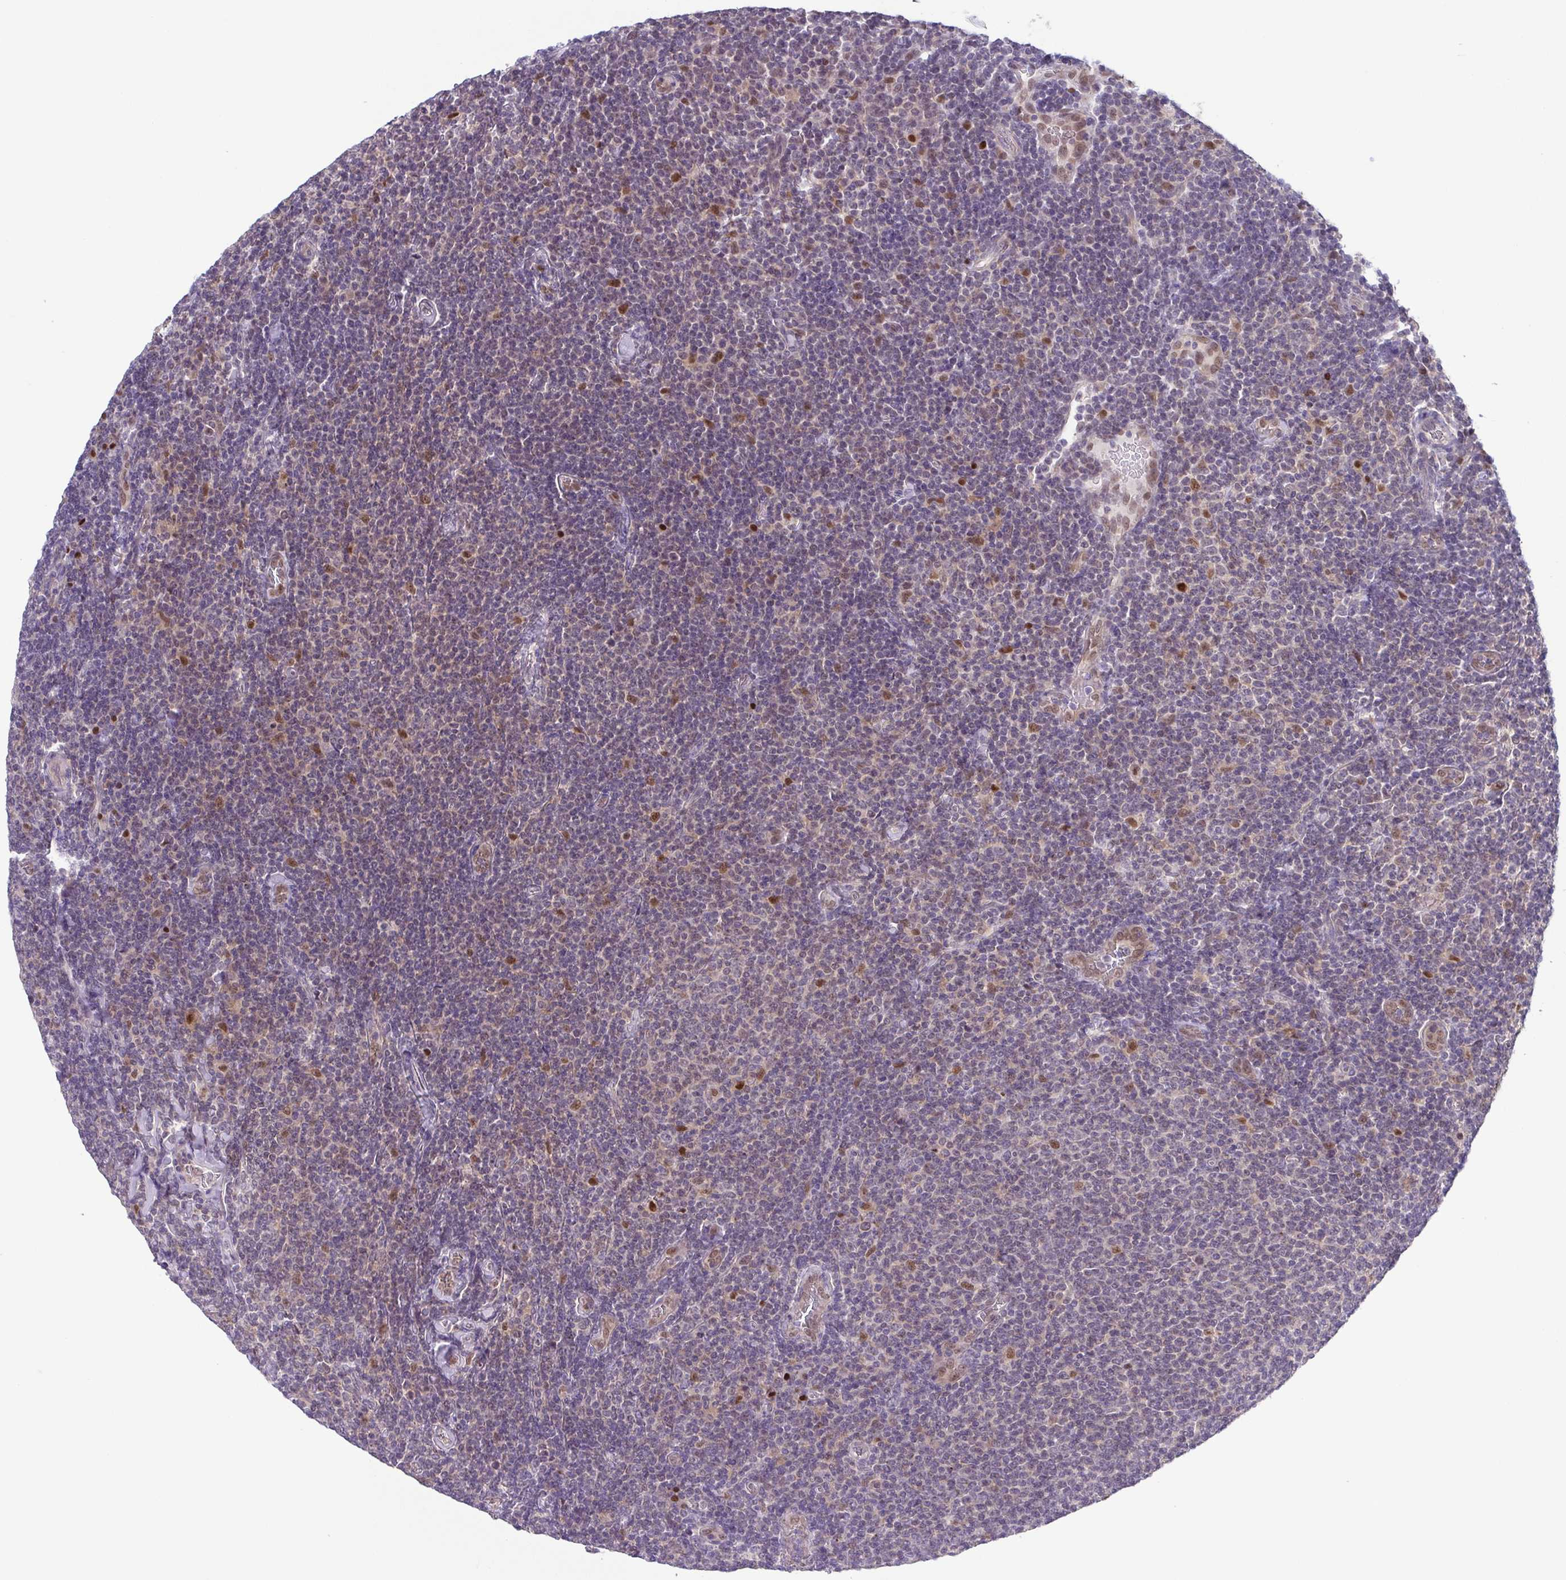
{"staining": {"intensity": "negative", "quantity": "none", "location": "none"}, "tissue": "lymphoma", "cell_type": "Tumor cells", "image_type": "cancer", "snomed": [{"axis": "morphology", "description": "Malignant lymphoma, non-Hodgkin's type, Low grade"}, {"axis": "topography", "description": "Lymph node"}], "caption": "The photomicrograph demonstrates no staining of tumor cells in low-grade malignant lymphoma, non-Hodgkin's type.", "gene": "UBE2Q1", "patient": {"sex": "male", "age": 52}}